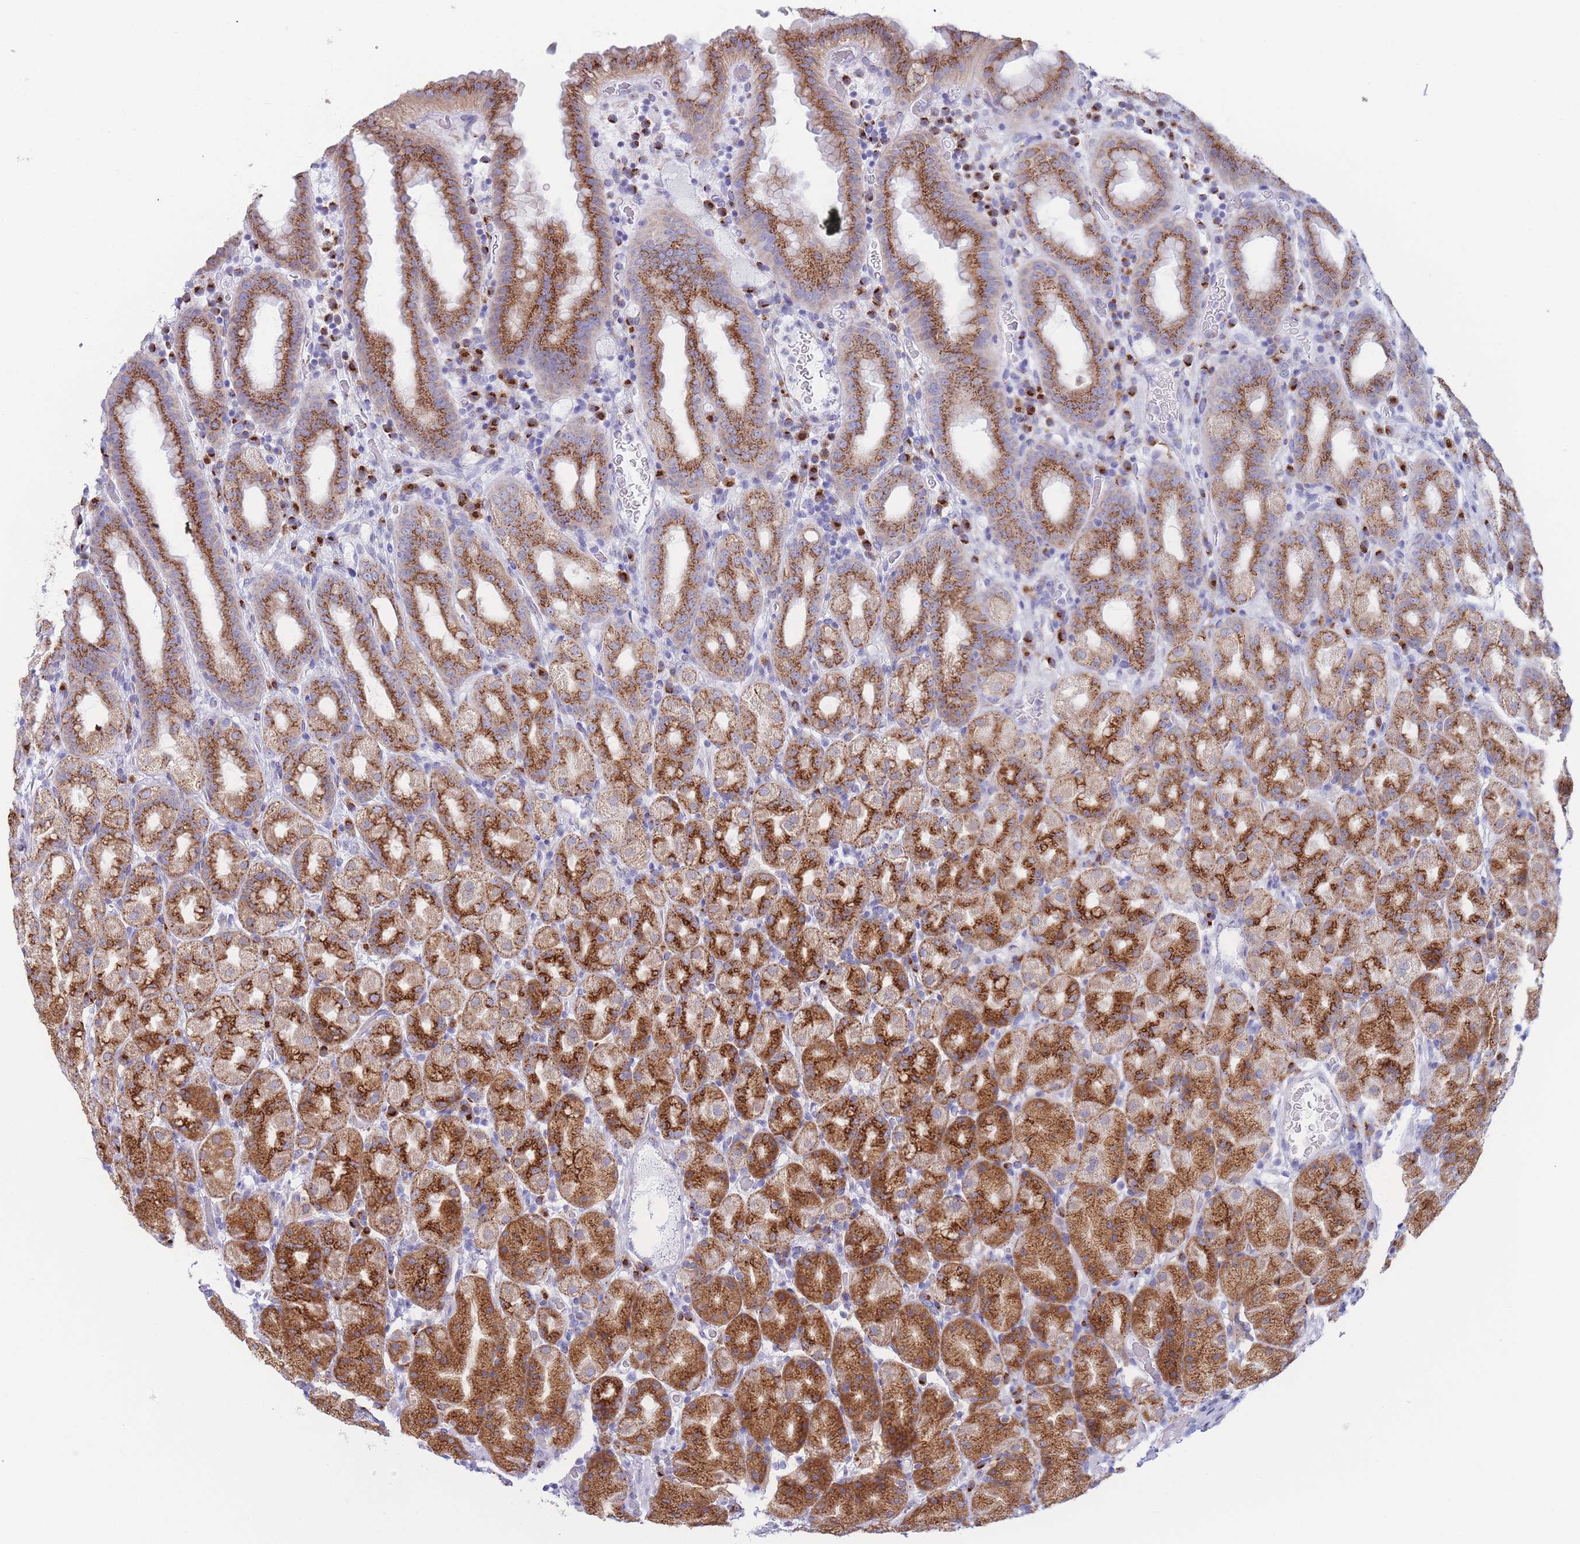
{"staining": {"intensity": "strong", "quantity": ">75%", "location": "cytoplasmic/membranous"}, "tissue": "stomach", "cell_type": "Glandular cells", "image_type": "normal", "snomed": [{"axis": "morphology", "description": "Normal tissue, NOS"}, {"axis": "topography", "description": "Stomach, upper"}, {"axis": "topography", "description": "Stomach, lower"}, {"axis": "topography", "description": "Small intestine"}], "caption": "Unremarkable stomach exhibits strong cytoplasmic/membranous staining in about >75% of glandular cells The protein of interest is stained brown, and the nuclei are stained in blue (DAB (3,3'-diaminobenzidine) IHC with brightfield microscopy, high magnification)..", "gene": "MRPL30", "patient": {"sex": "male", "age": 68}}